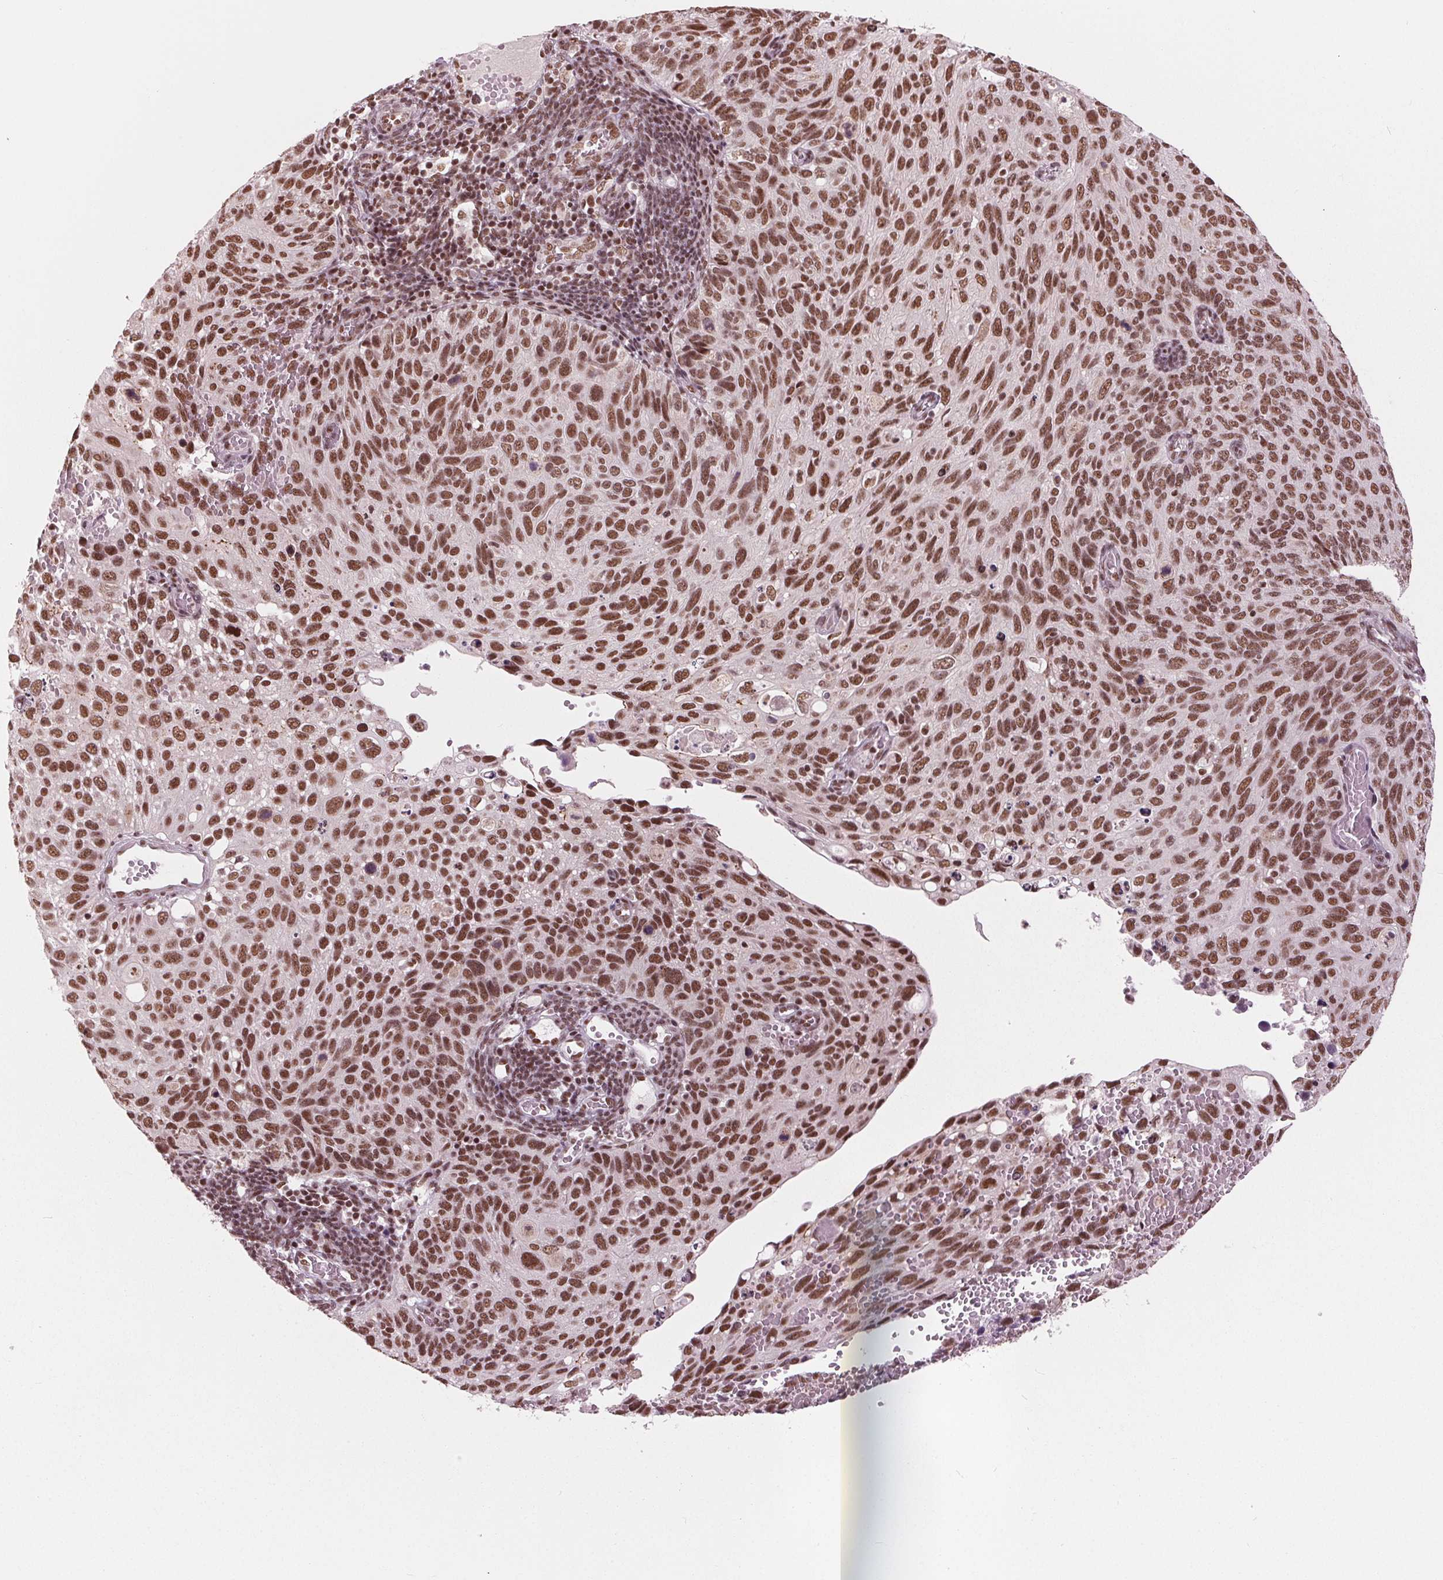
{"staining": {"intensity": "strong", "quantity": ">75%", "location": "nuclear"}, "tissue": "cervical cancer", "cell_type": "Tumor cells", "image_type": "cancer", "snomed": [{"axis": "morphology", "description": "Squamous cell carcinoma, NOS"}, {"axis": "topography", "description": "Cervix"}], "caption": "Strong nuclear expression is seen in approximately >75% of tumor cells in cervical squamous cell carcinoma.", "gene": "LSM2", "patient": {"sex": "female", "age": 70}}